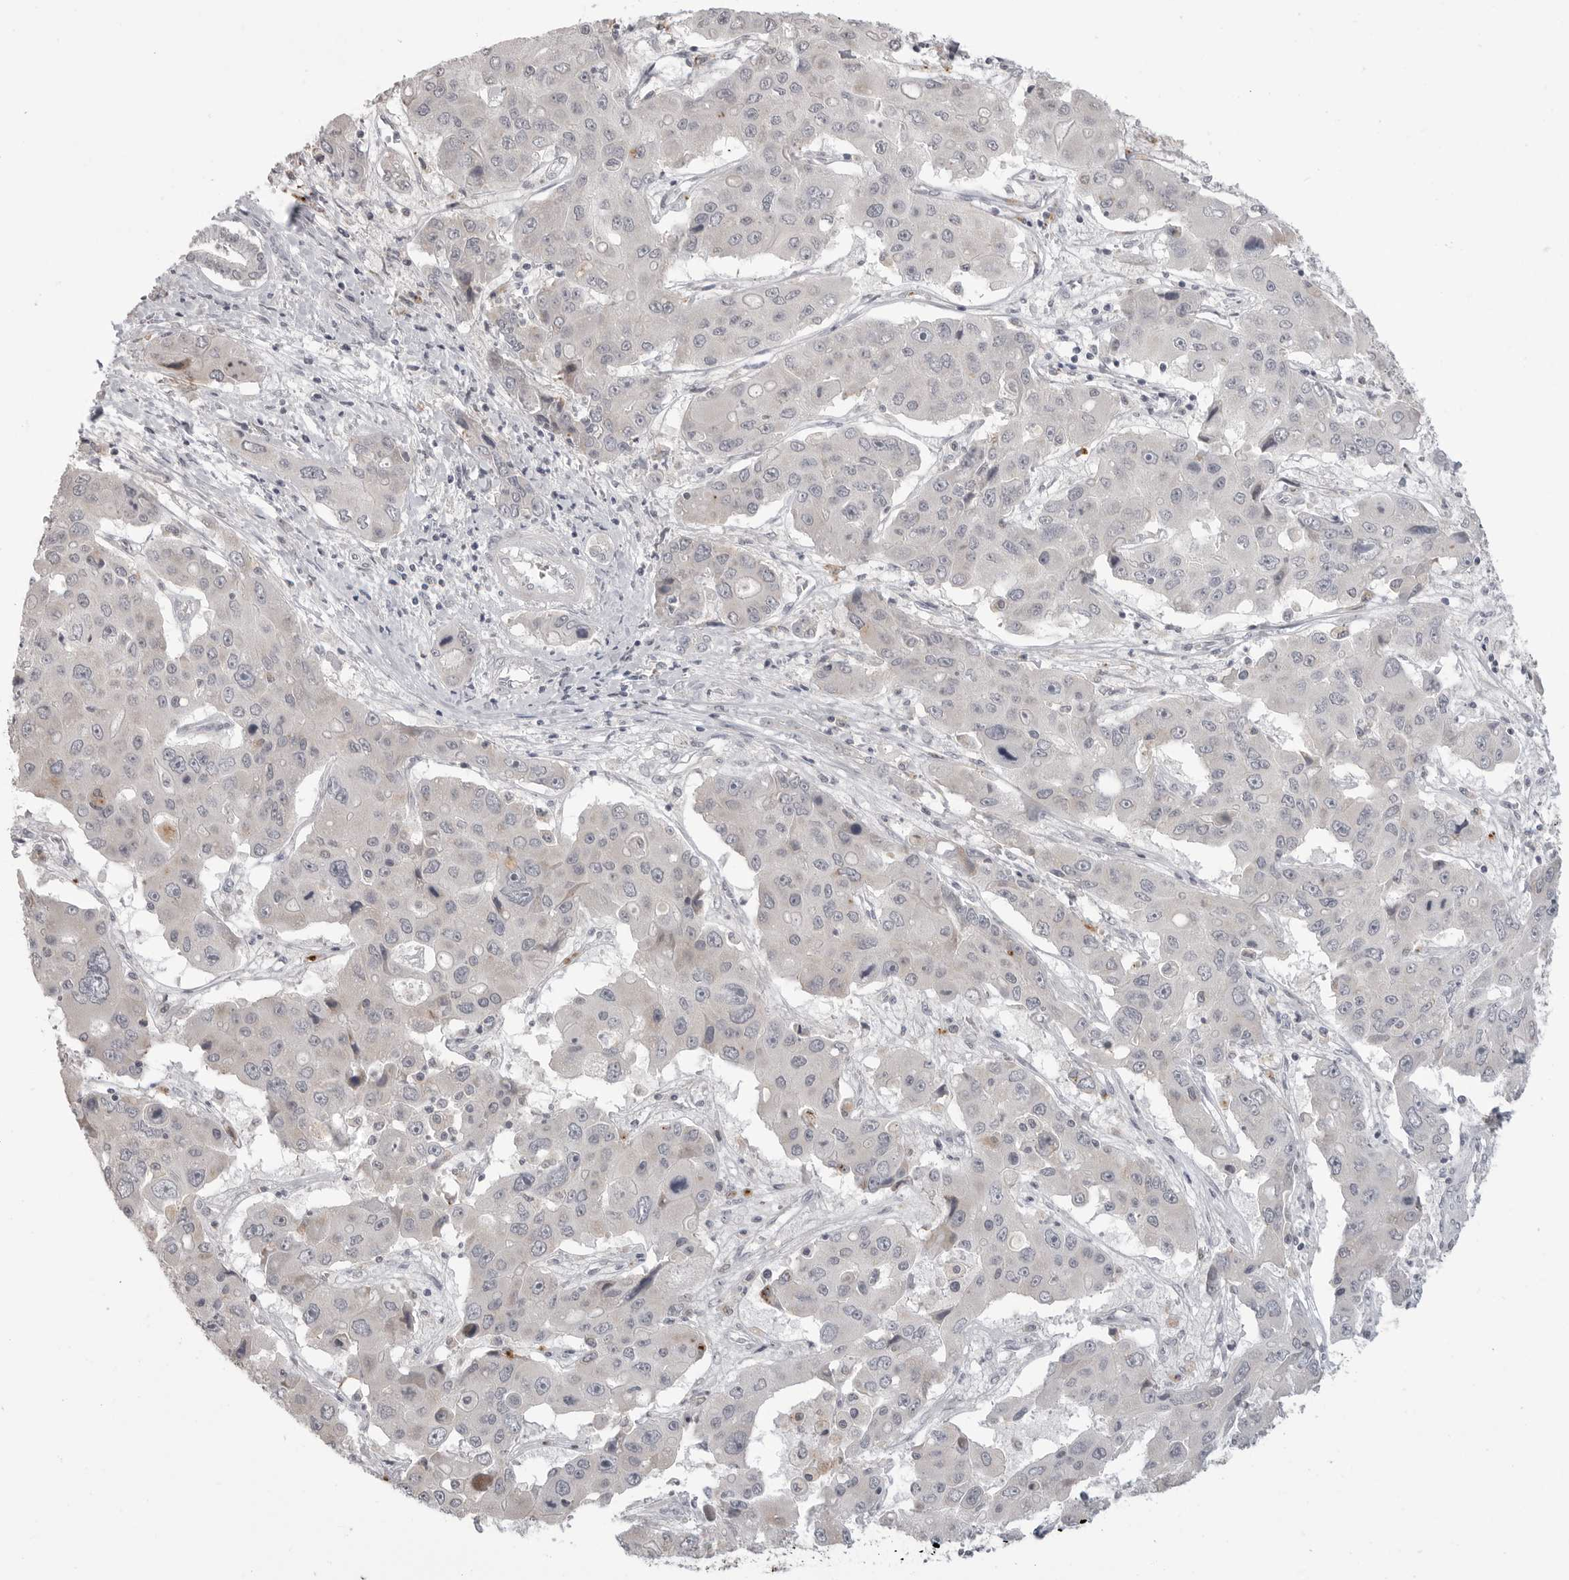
{"staining": {"intensity": "negative", "quantity": "none", "location": "none"}, "tissue": "liver cancer", "cell_type": "Tumor cells", "image_type": "cancer", "snomed": [{"axis": "morphology", "description": "Cholangiocarcinoma"}, {"axis": "topography", "description": "Liver"}], "caption": "Tumor cells show no significant positivity in liver cholangiocarcinoma.", "gene": "PRSS1", "patient": {"sex": "male", "age": 67}}